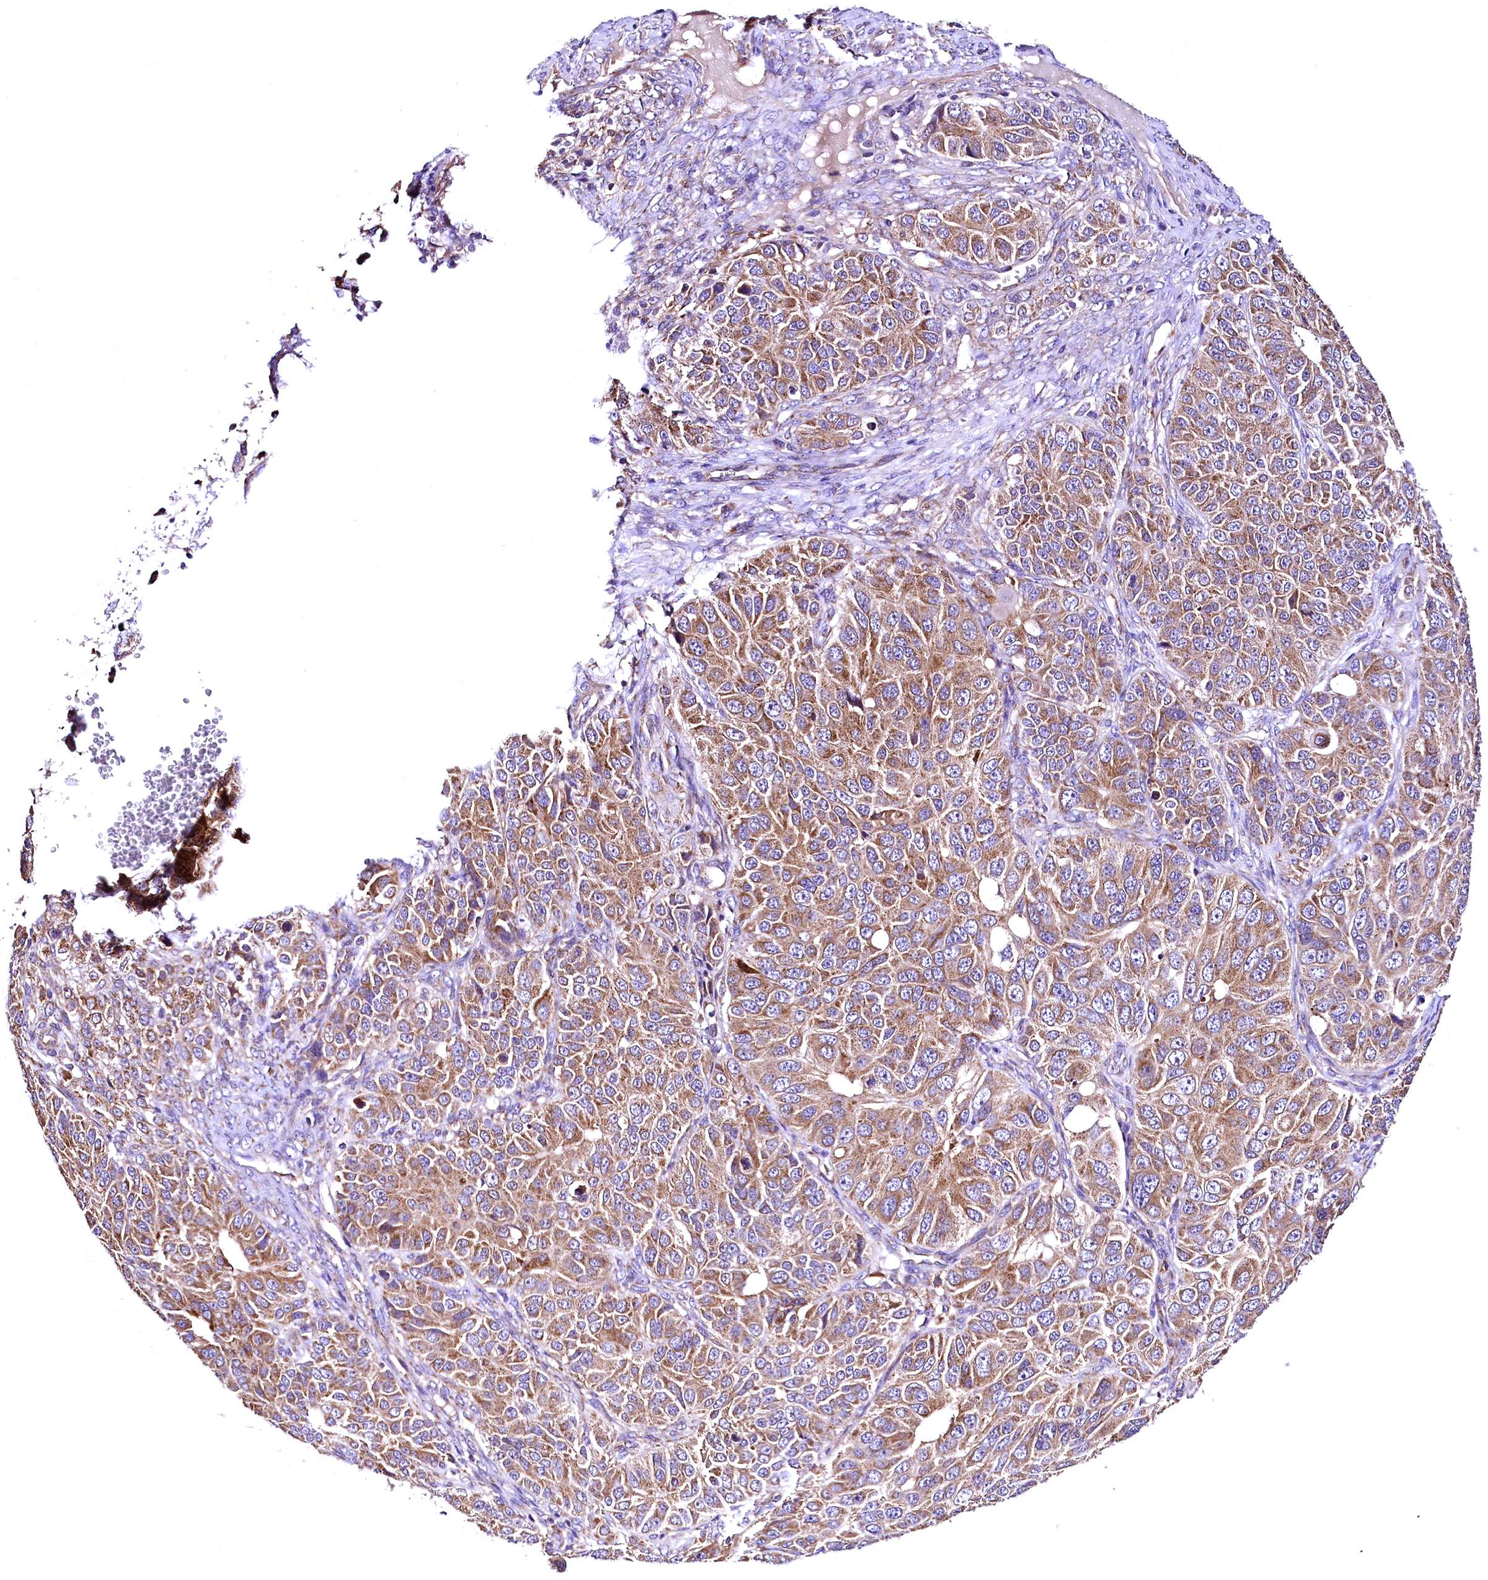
{"staining": {"intensity": "moderate", "quantity": ">75%", "location": "cytoplasmic/membranous"}, "tissue": "ovarian cancer", "cell_type": "Tumor cells", "image_type": "cancer", "snomed": [{"axis": "morphology", "description": "Carcinoma, endometroid"}, {"axis": "topography", "description": "Ovary"}], "caption": "Immunohistochemical staining of ovarian cancer exhibits moderate cytoplasmic/membranous protein staining in about >75% of tumor cells.", "gene": "MRPL57", "patient": {"sex": "female", "age": 51}}